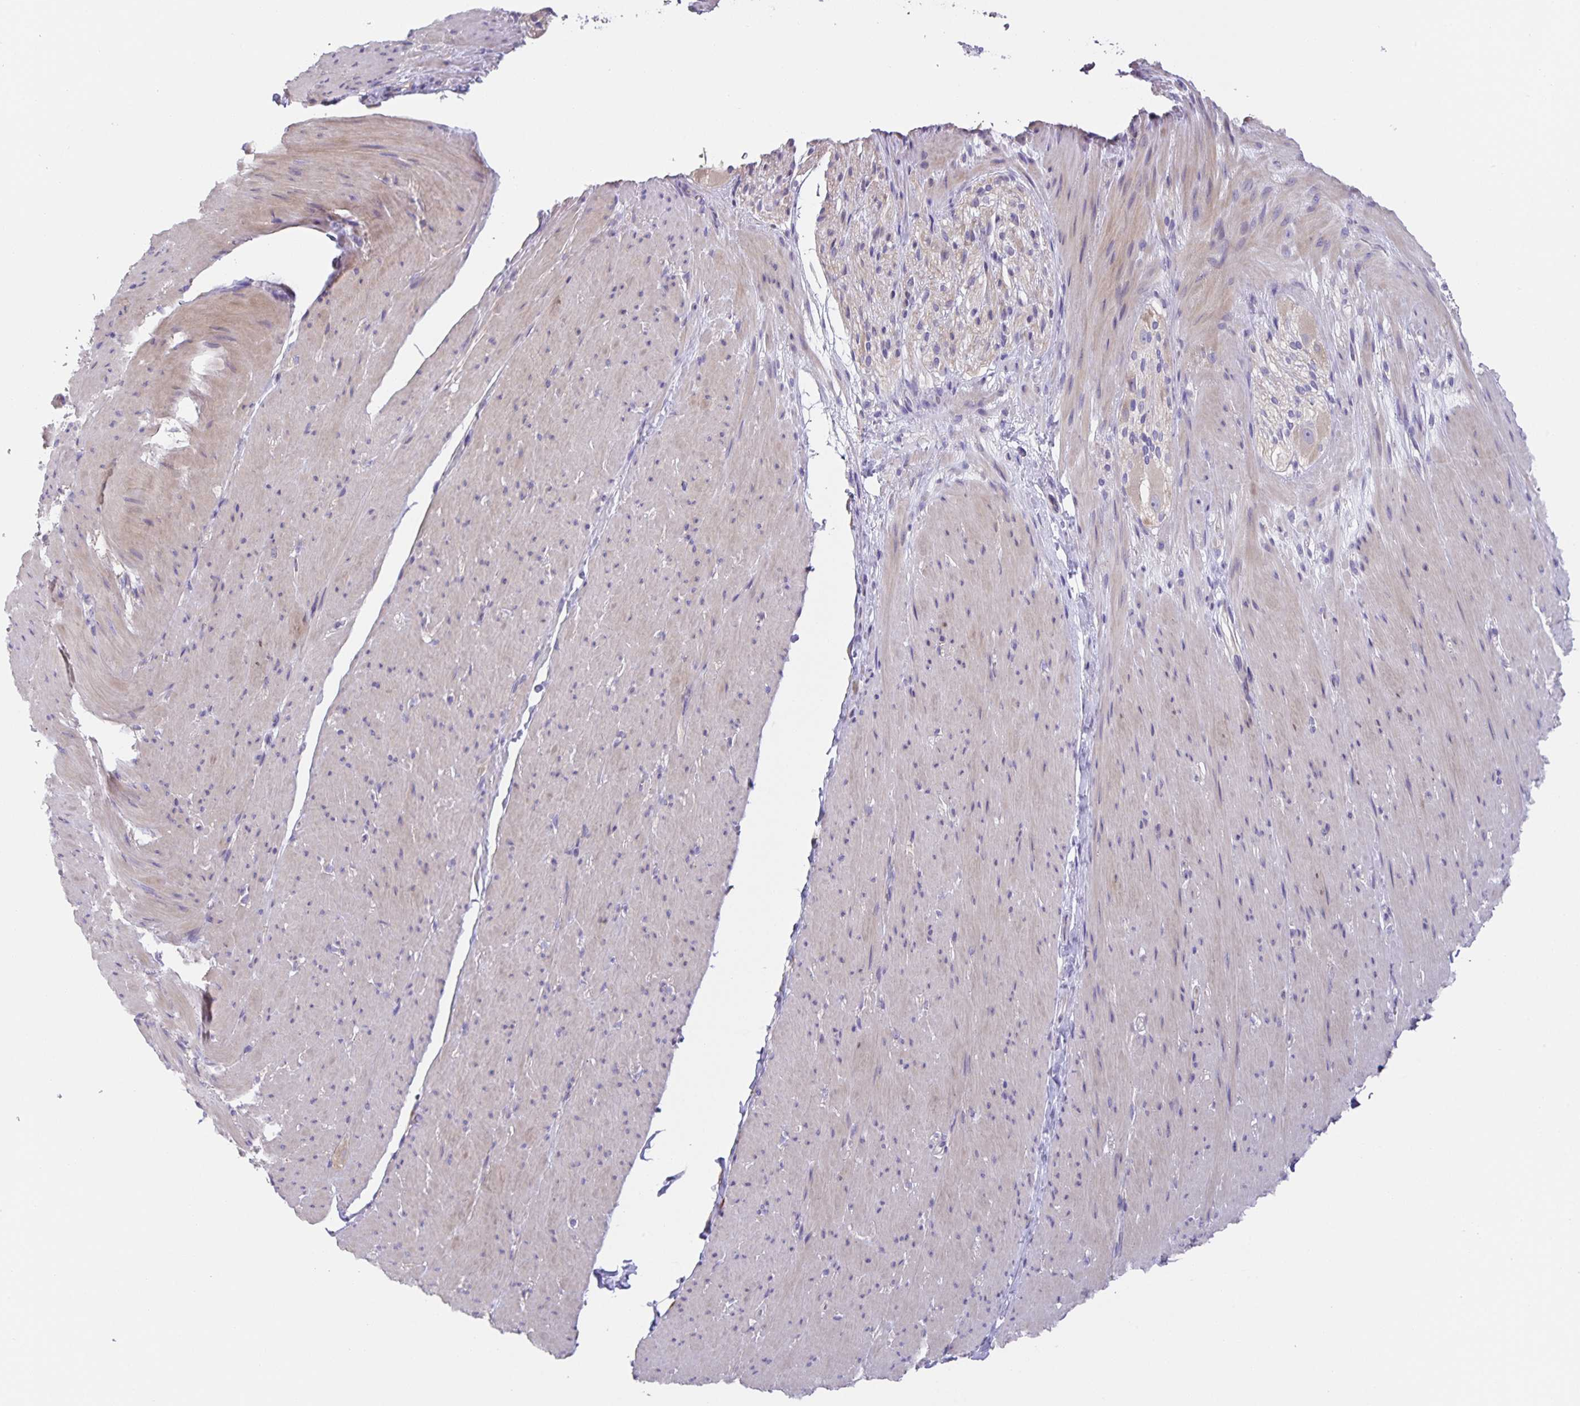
{"staining": {"intensity": "weak", "quantity": "<25%", "location": "cytoplasmic/membranous"}, "tissue": "smooth muscle", "cell_type": "Smooth muscle cells", "image_type": "normal", "snomed": [{"axis": "morphology", "description": "Normal tissue, NOS"}, {"axis": "topography", "description": "Smooth muscle"}, {"axis": "topography", "description": "Rectum"}], "caption": "Protein analysis of benign smooth muscle exhibits no significant expression in smooth muscle cells.", "gene": "PRR36", "patient": {"sex": "male", "age": 53}}